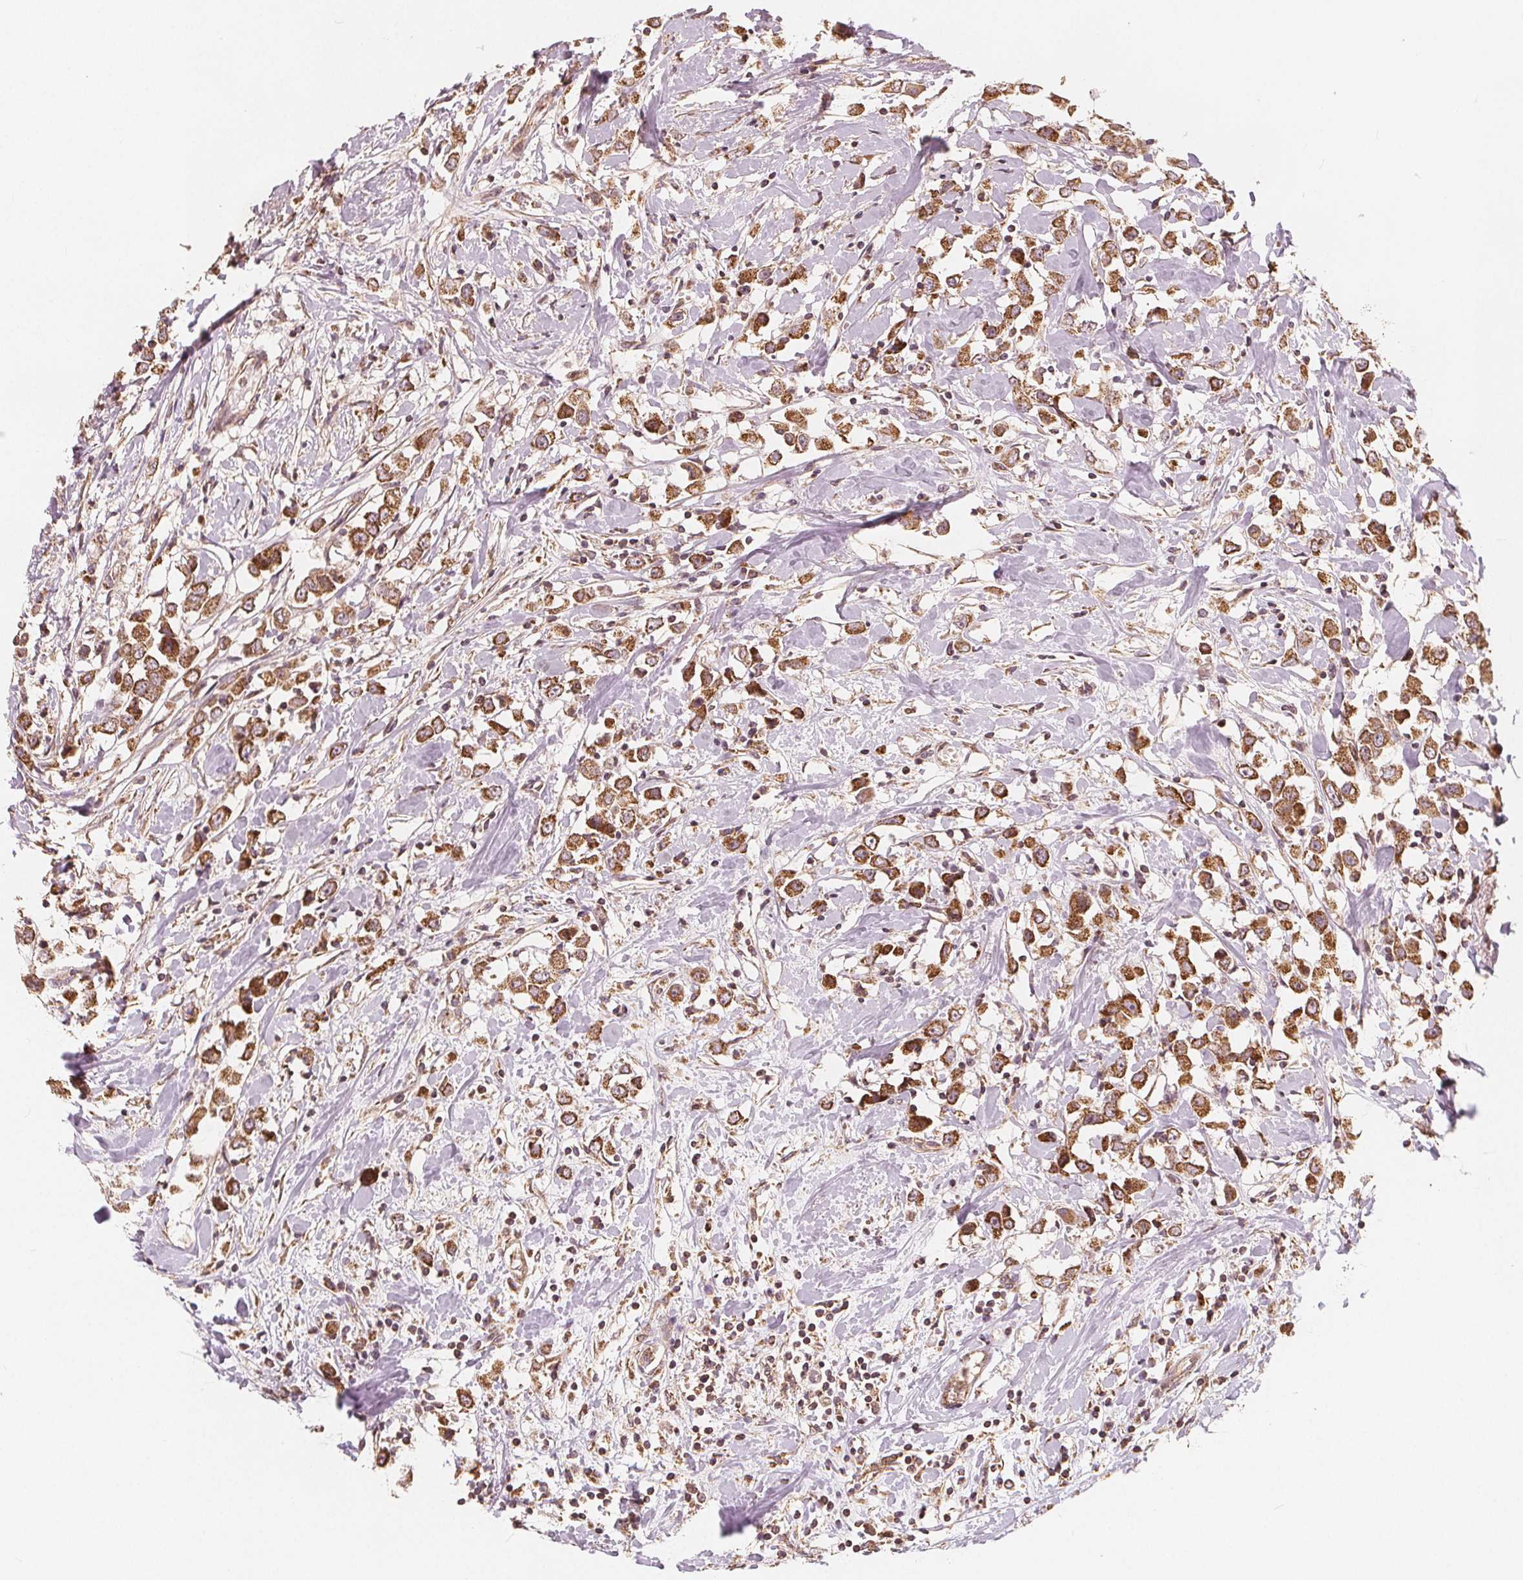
{"staining": {"intensity": "moderate", "quantity": ">75%", "location": "cytoplasmic/membranous"}, "tissue": "breast cancer", "cell_type": "Tumor cells", "image_type": "cancer", "snomed": [{"axis": "morphology", "description": "Duct carcinoma"}, {"axis": "topography", "description": "Breast"}], "caption": "Protein analysis of breast cancer (invasive ductal carcinoma) tissue shows moderate cytoplasmic/membranous expression in approximately >75% of tumor cells.", "gene": "PEX26", "patient": {"sex": "female", "age": 61}}